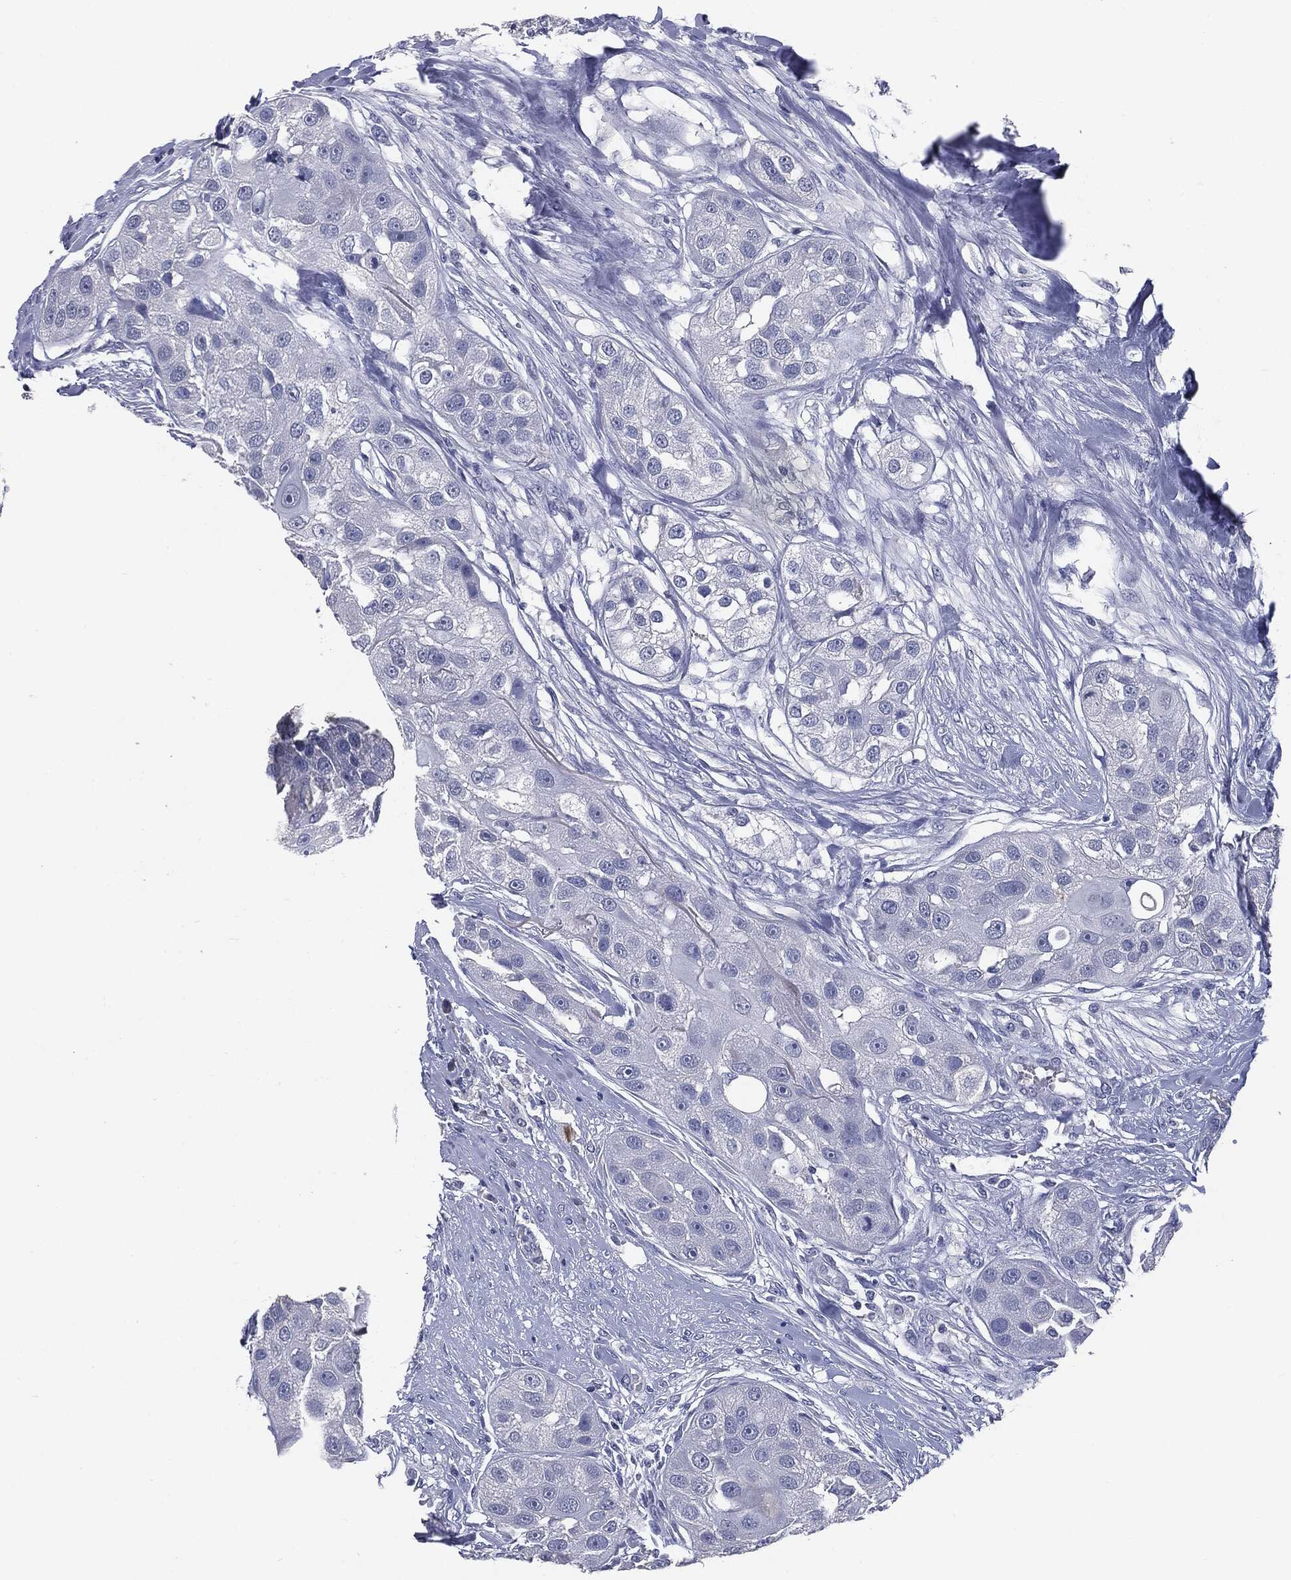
{"staining": {"intensity": "negative", "quantity": "none", "location": "none"}, "tissue": "head and neck cancer", "cell_type": "Tumor cells", "image_type": "cancer", "snomed": [{"axis": "morphology", "description": "Normal tissue, NOS"}, {"axis": "morphology", "description": "Squamous cell carcinoma, NOS"}, {"axis": "topography", "description": "Skeletal muscle"}, {"axis": "topography", "description": "Head-Neck"}], "caption": "High magnification brightfield microscopy of squamous cell carcinoma (head and neck) stained with DAB (3,3'-diaminobenzidine) (brown) and counterstained with hematoxylin (blue): tumor cells show no significant positivity. (DAB immunohistochemistry (IHC) visualized using brightfield microscopy, high magnification).", "gene": "MUC1", "patient": {"sex": "male", "age": 51}}